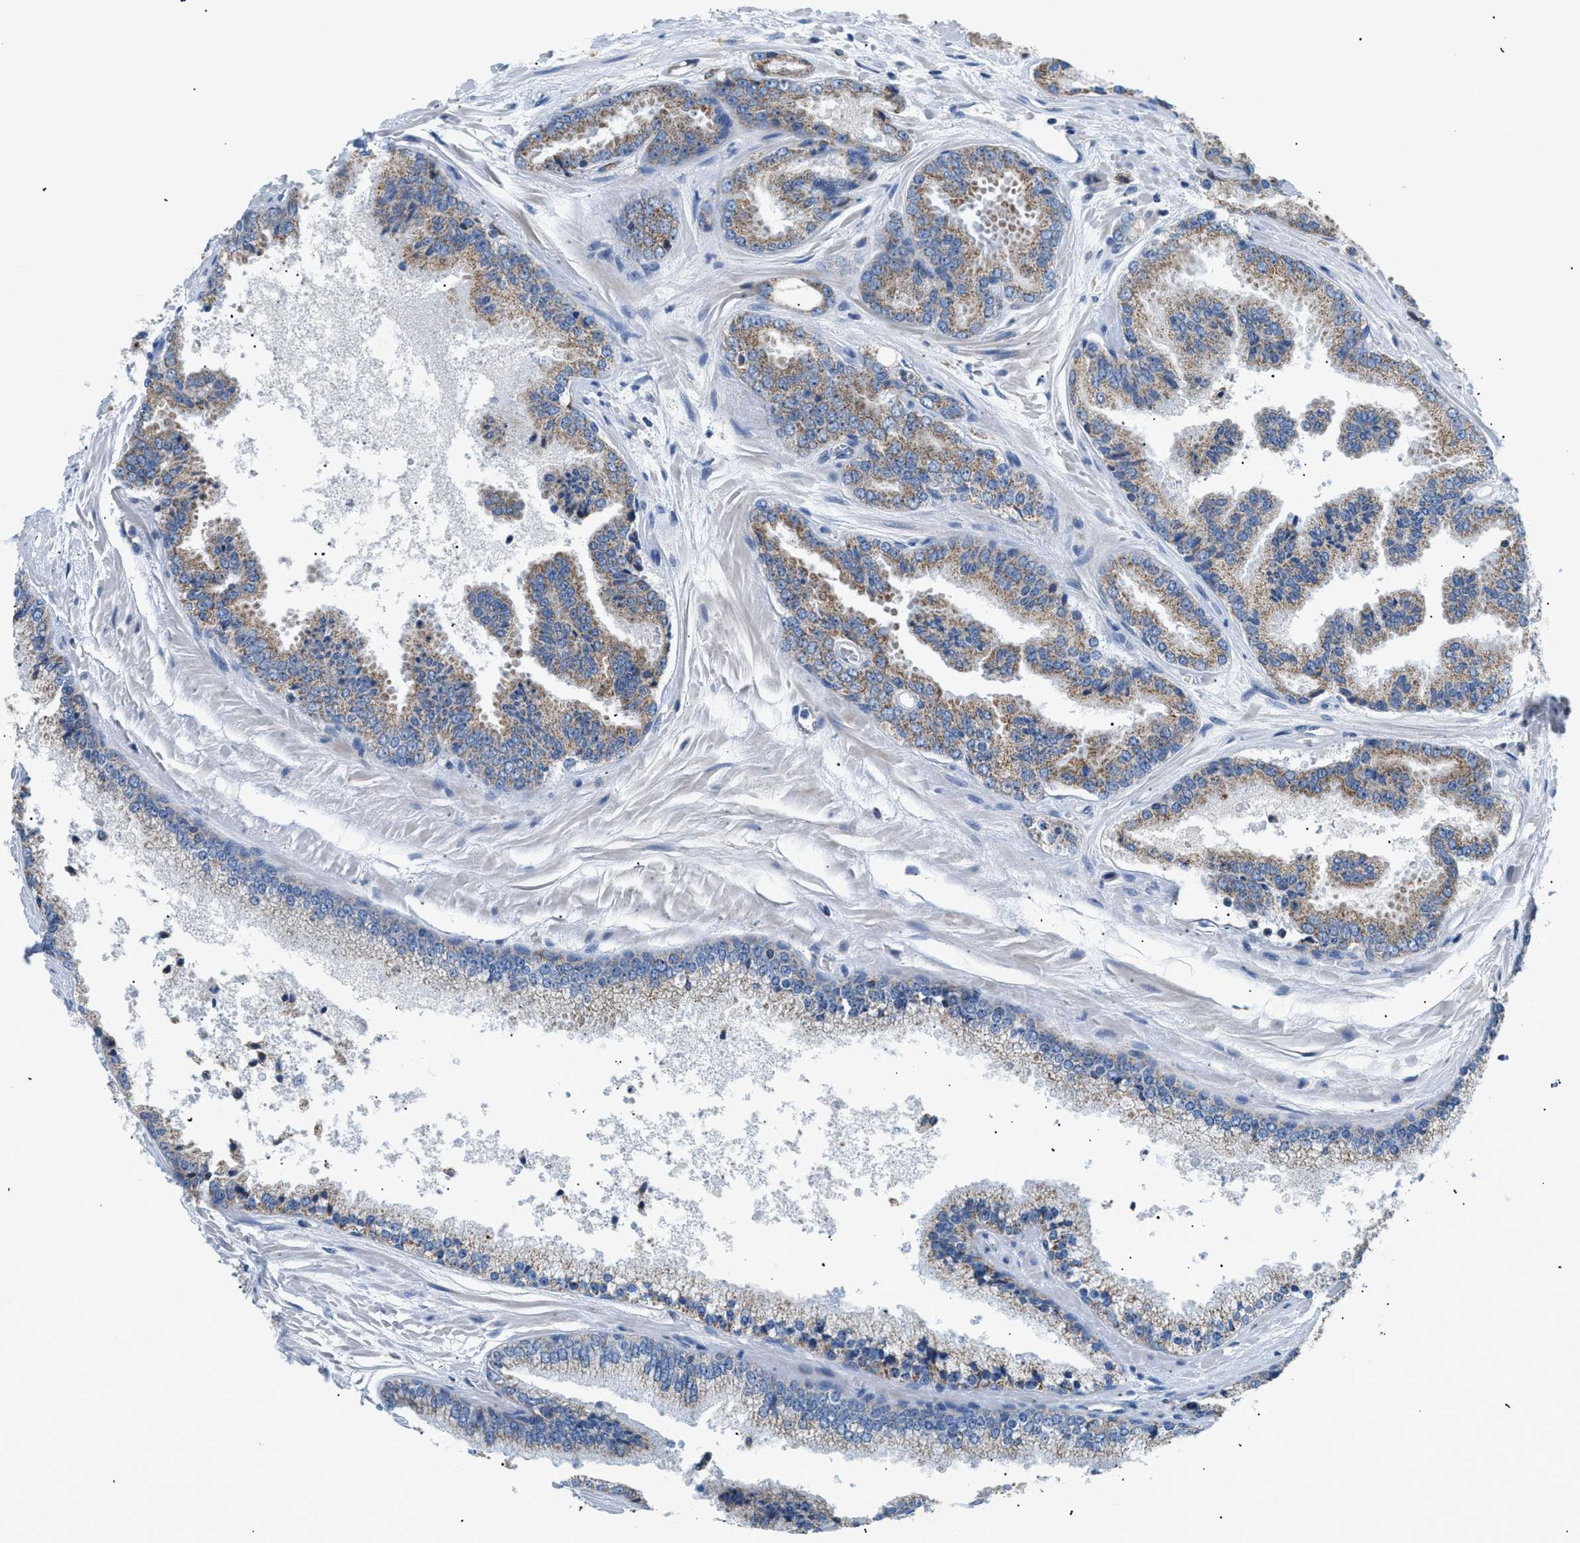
{"staining": {"intensity": "moderate", "quantity": ">75%", "location": "cytoplasmic/membranous"}, "tissue": "prostate cancer", "cell_type": "Tumor cells", "image_type": "cancer", "snomed": [{"axis": "morphology", "description": "Adenocarcinoma, High grade"}, {"axis": "topography", "description": "Prostate"}], "caption": "The photomicrograph exhibits staining of prostate high-grade adenocarcinoma, revealing moderate cytoplasmic/membranous protein staining (brown color) within tumor cells.", "gene": "ILDR1", "patient": {"sex": "male", "age": 65}}